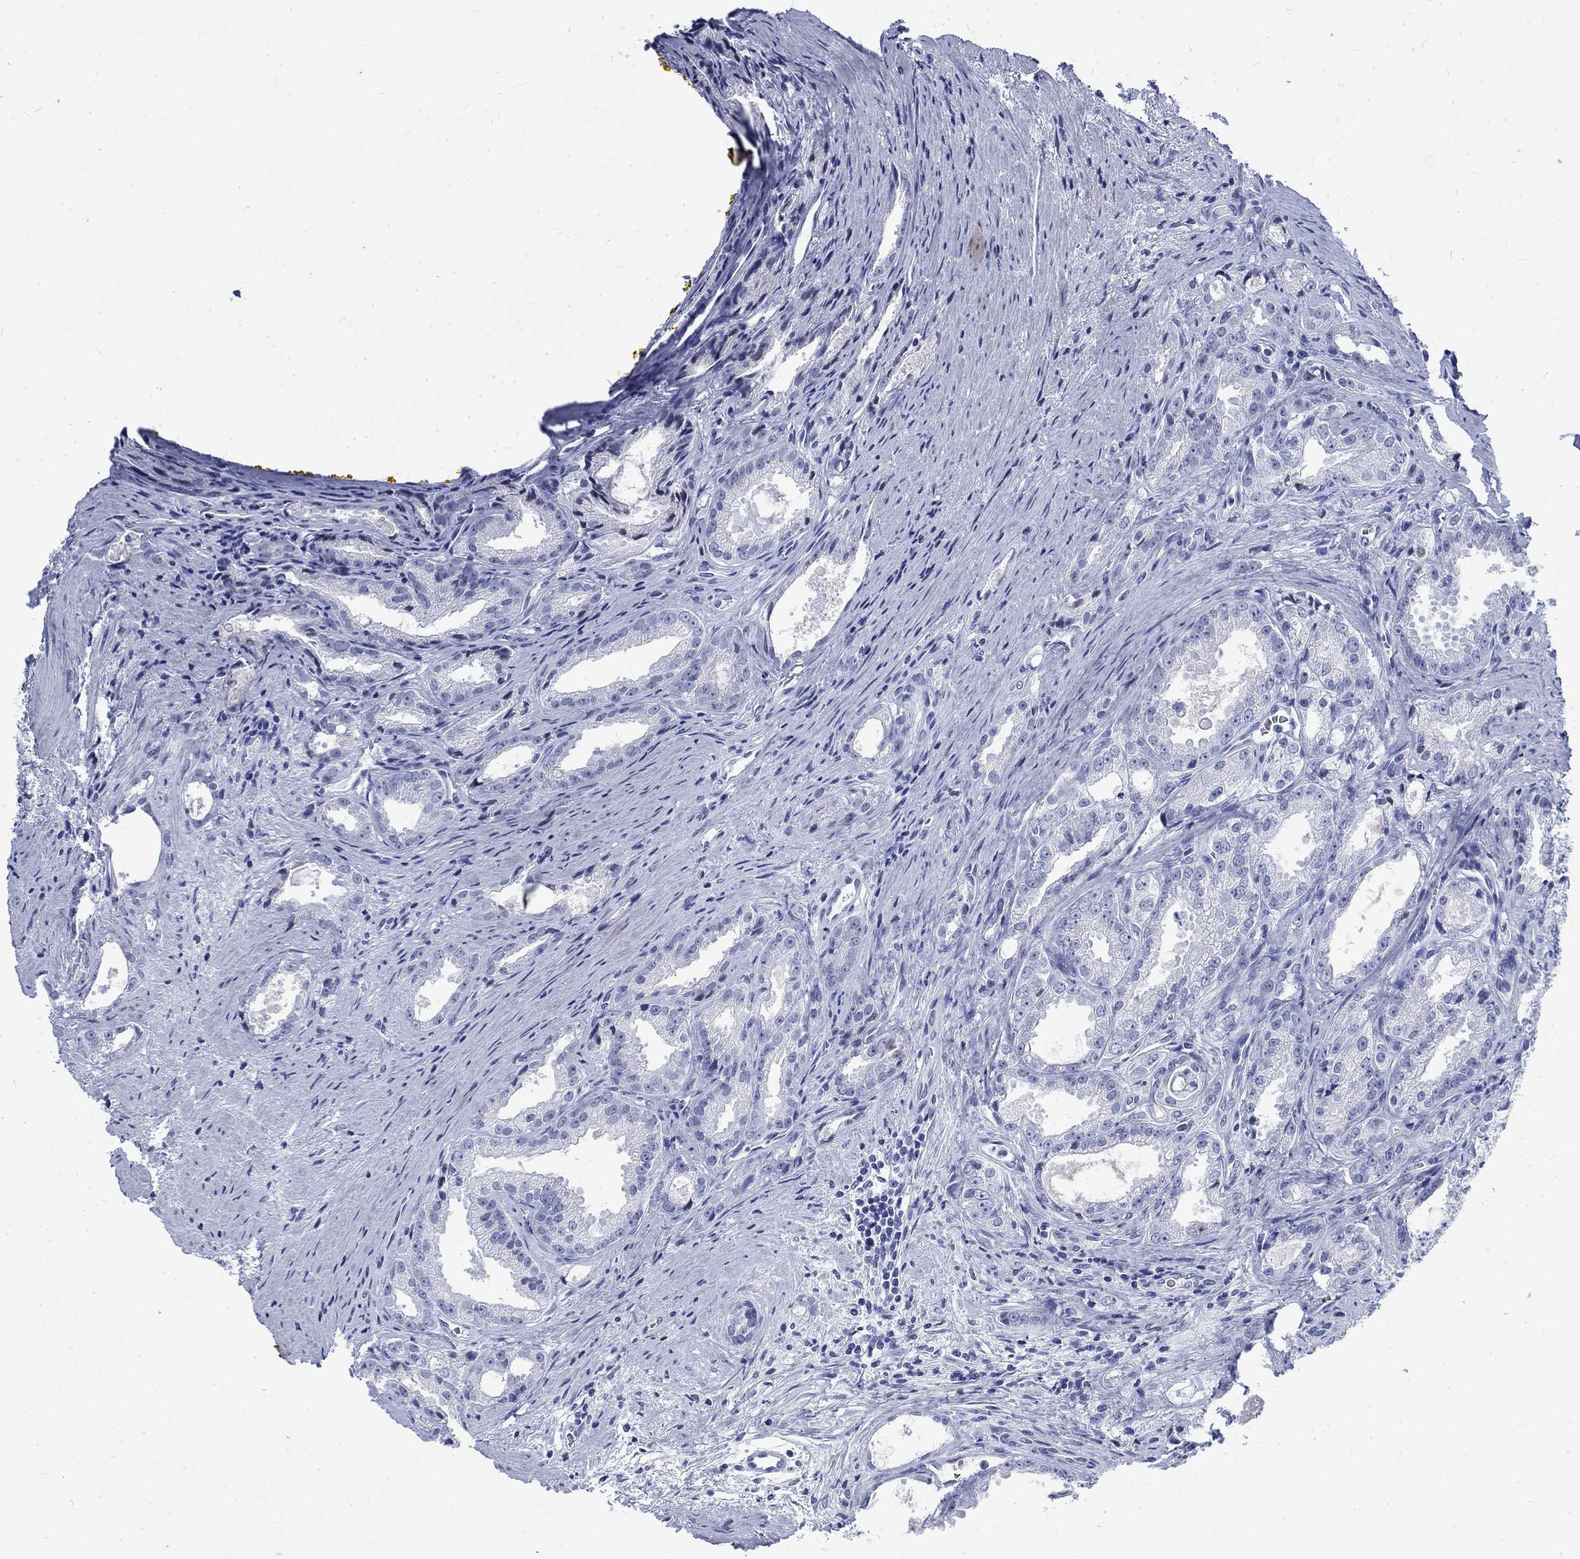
{"staining": {"intensity": "negative", "quantity": "none", "location": "none"}, "tissue": "prostate cancer", "cell_type": "Tumor cells", "image_type": "cancer", "snomed": [{"axis": "morphology", "description": "Adenocarcinoma, NOS"}, {"axis": "morphology", "description": "Adenocarcinoma, High grade"}, {"axis": "topography", "description": "Prostate"}], "caption": "DAB immunohistochemical staining of human prostate cancer exhibits no significant positivity in tumor cells.", "gene": "KRT76", "patient": {"sex": "male", "age": 70}}